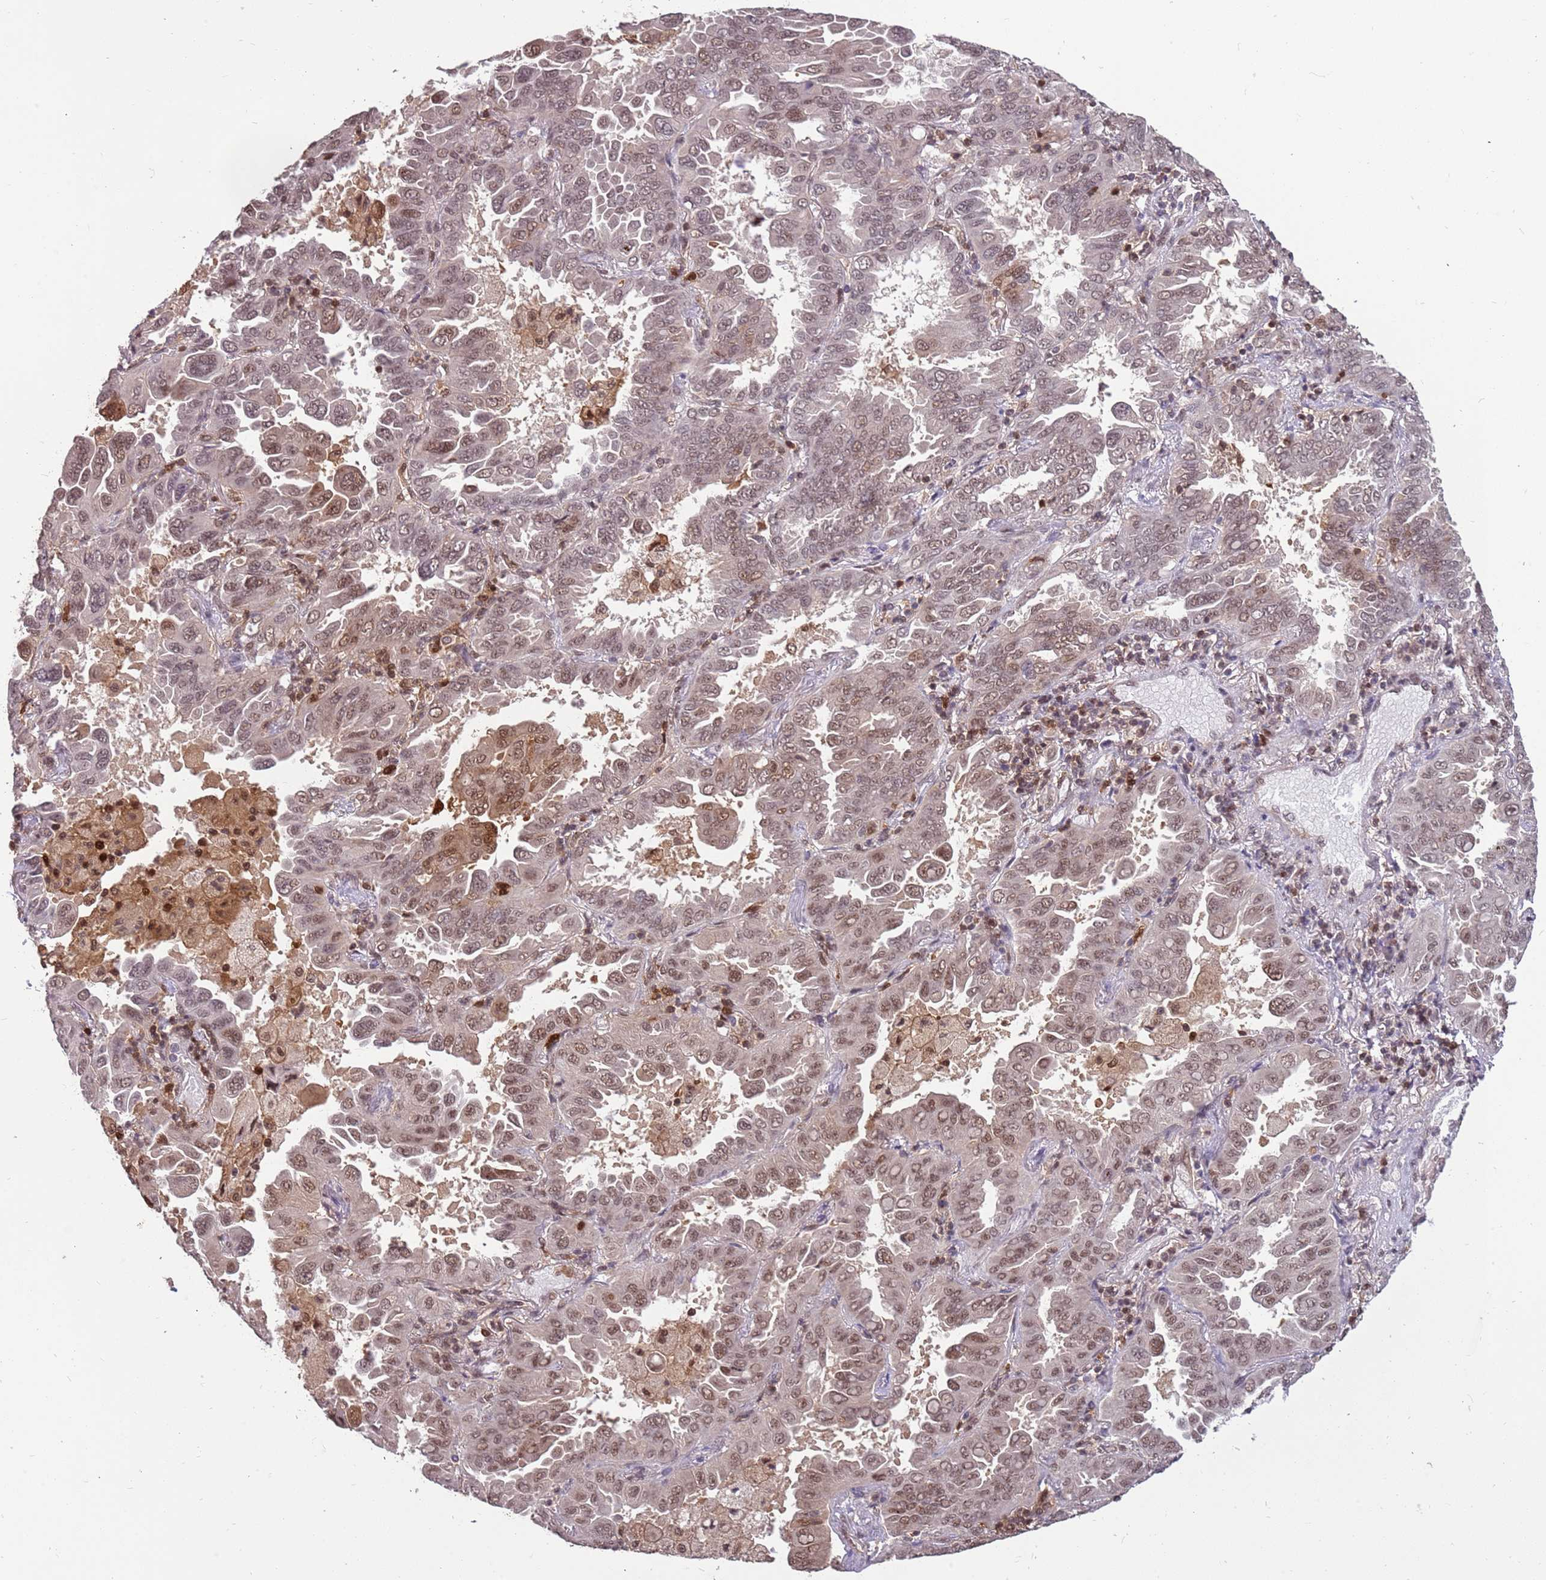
{"staining": {"intensity": "moderate", "quantity": "25%-75%", "location": "nuclear"}, "tissue": "lung cancer", "cell_type": "Tumor cells", "image_type": "cancer", "snomed": [{"axis": "morphology", "description": "Adenocarcinoma, NOS"}, {"axis": "topography", "description": "Lung"}], "caption": "Immunohistochemistry of lung cancer shows medium levels of moderate nuclear positivity in about 25%-75% of tumor cells. Using DAB (brown) and hematoxylin (blue) stains, captured at high magnification using brightfield microscopy.", "gene": "GBP2", "patient": {"sex": "male", "age": 64}}